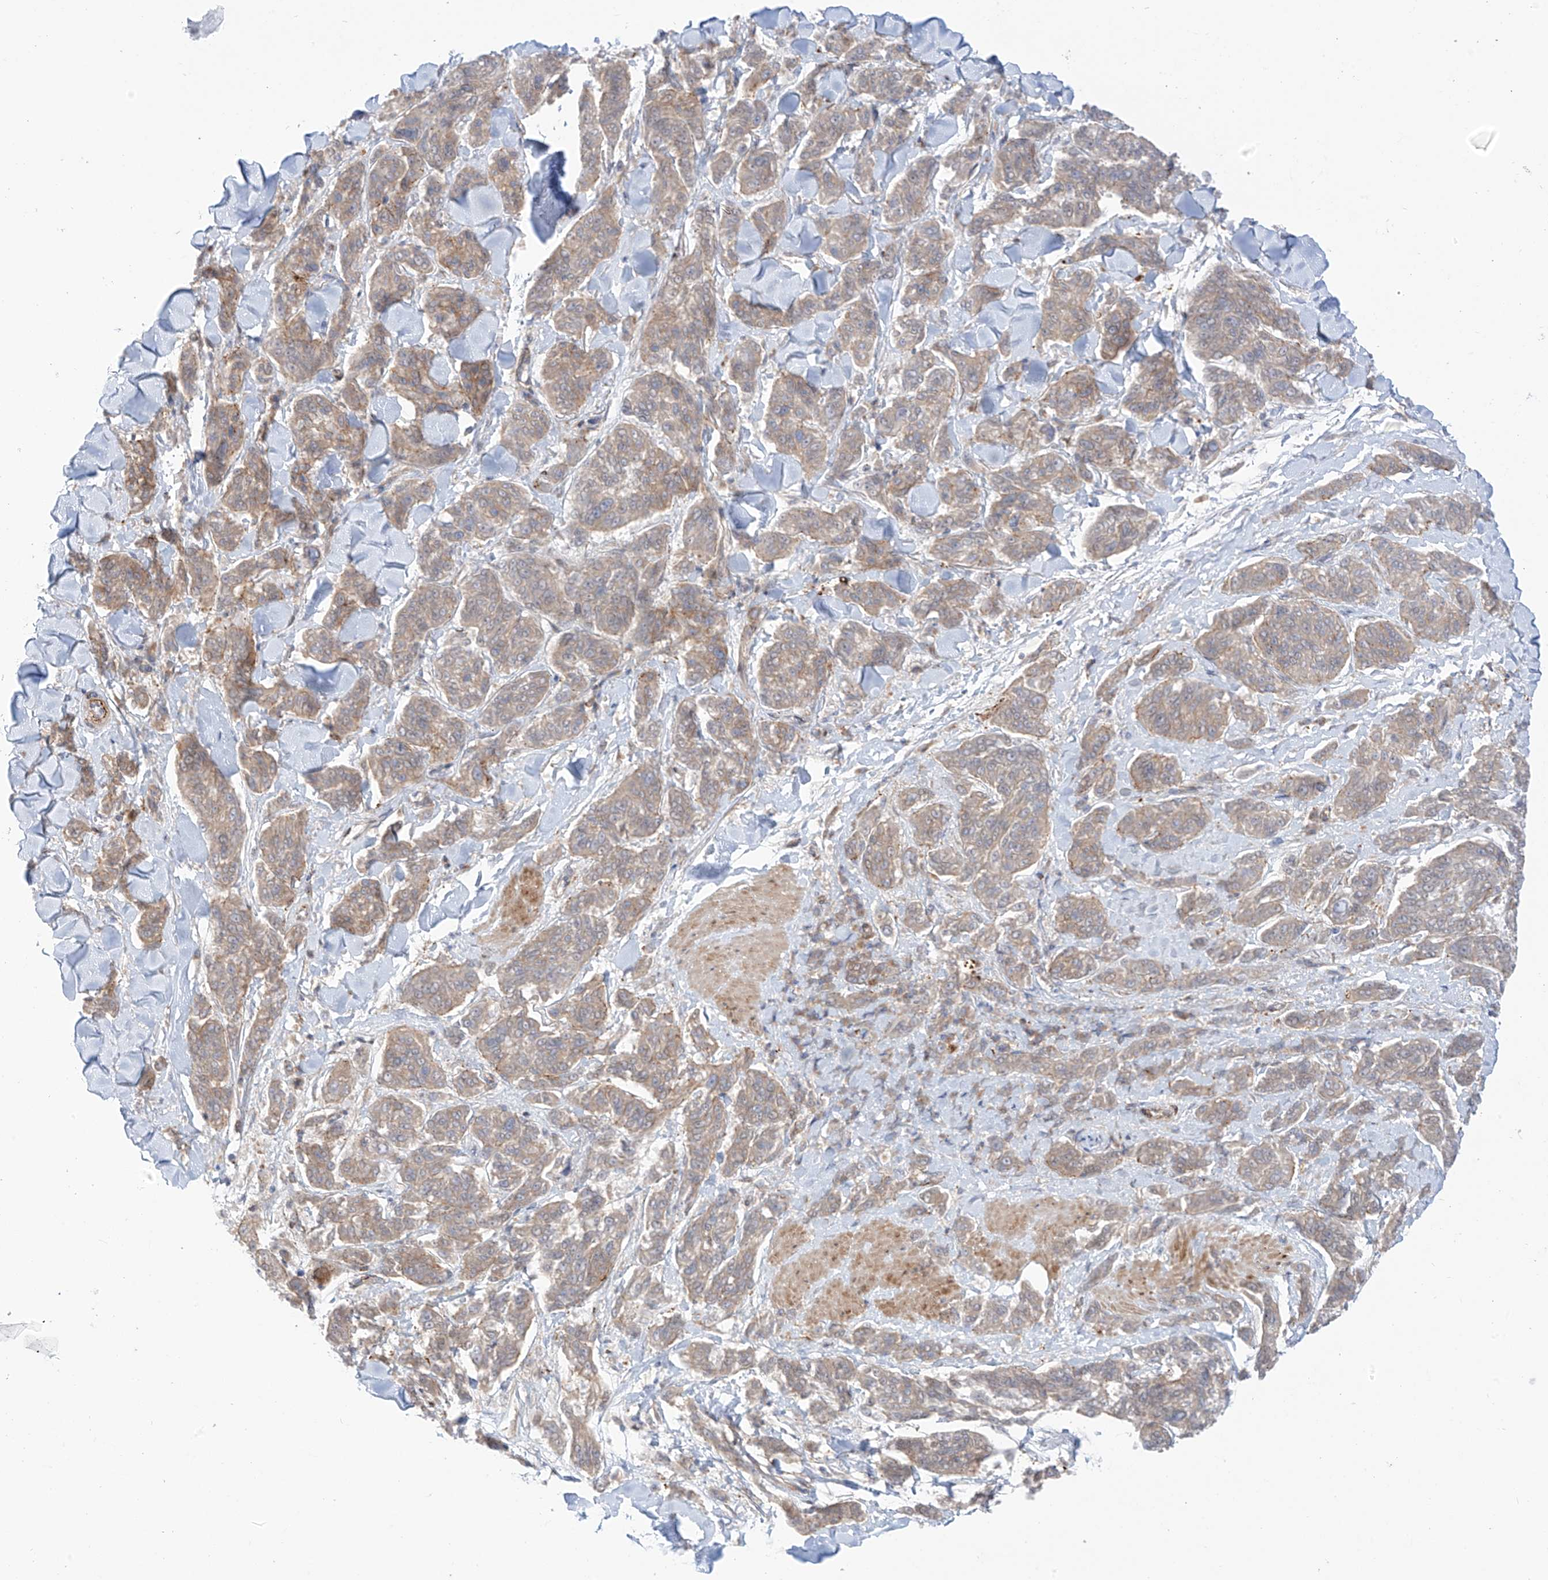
{"staining": {"intensity": "weak", "quantity": "25%-75%", "location": "cytoplasmic/membranous"}, "tissue": "melanoma", "cell_type": "Tumor cells", "image_type": "cancer", "snomed": [{"axis": "morphology", "description": "Malignant melanoma, NOS"}, {"axis": "topography", "description": "Skin"}], "caption": "Weak cytoplasmic/membranous expression is appreciated in approximately 25%-75% of tumor cells in melanoma.", "gene": "PCYOX1", "patient": {"sex": "male", "age": 53}}